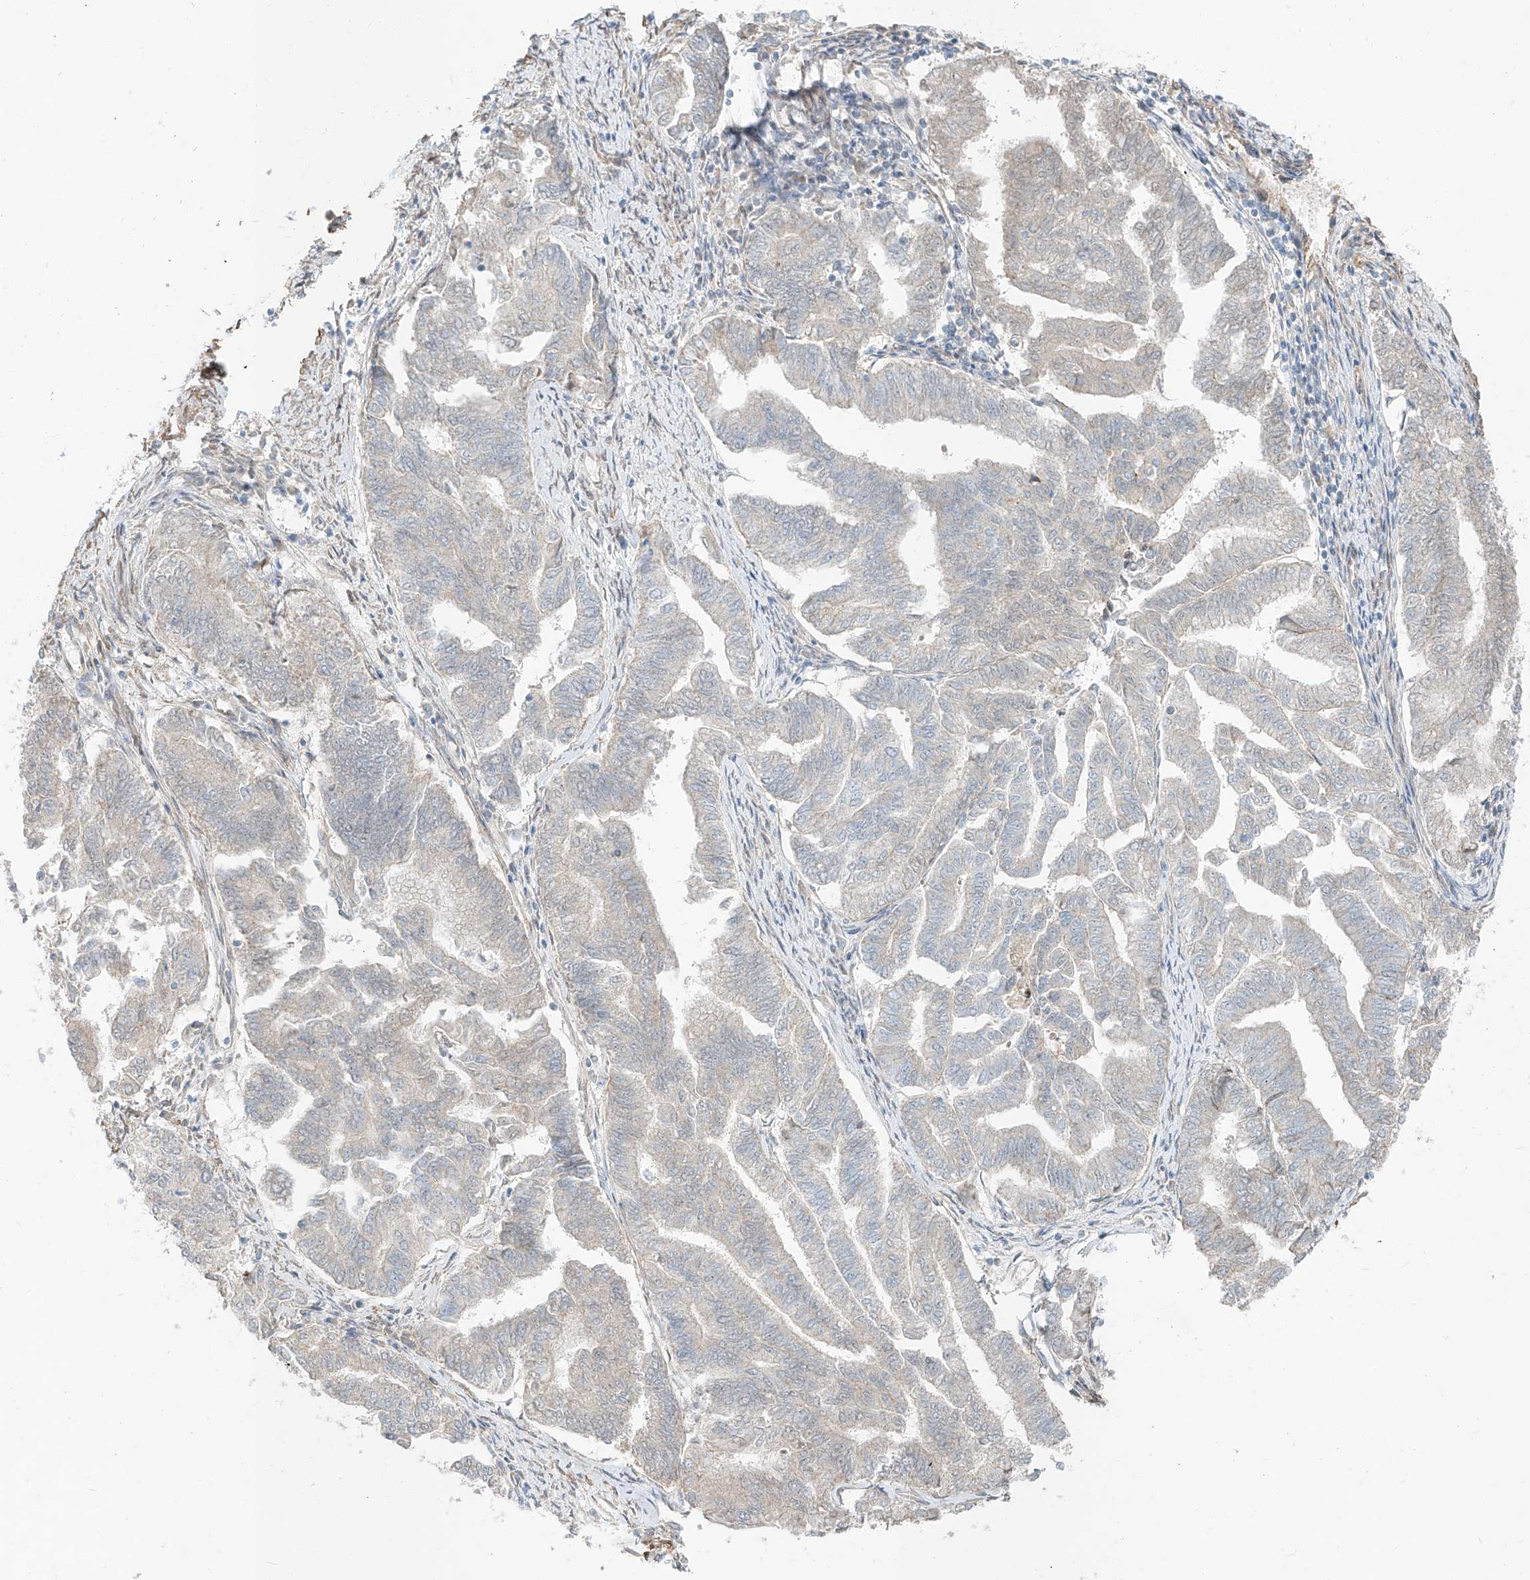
{"staining": {"intensity": "negative", "quantity": "none", "location": "none"}, "tissue": "endometrial cancer", "cell_type": "Tumor cells", "image_type": "cancer", "snomed": [{"axis": "morphology", "description": "Adenocarcinoma, NOS"}, {"axis": "topography", "description": "Endometrium"}], "caption": "This is an immunohistochemistry (IHC) micrograph of endometrial adenocarcinoma. There is no staining in tumor cells.", "gene": "AJM1", "patient": {"sex": "female", "age": 79}}